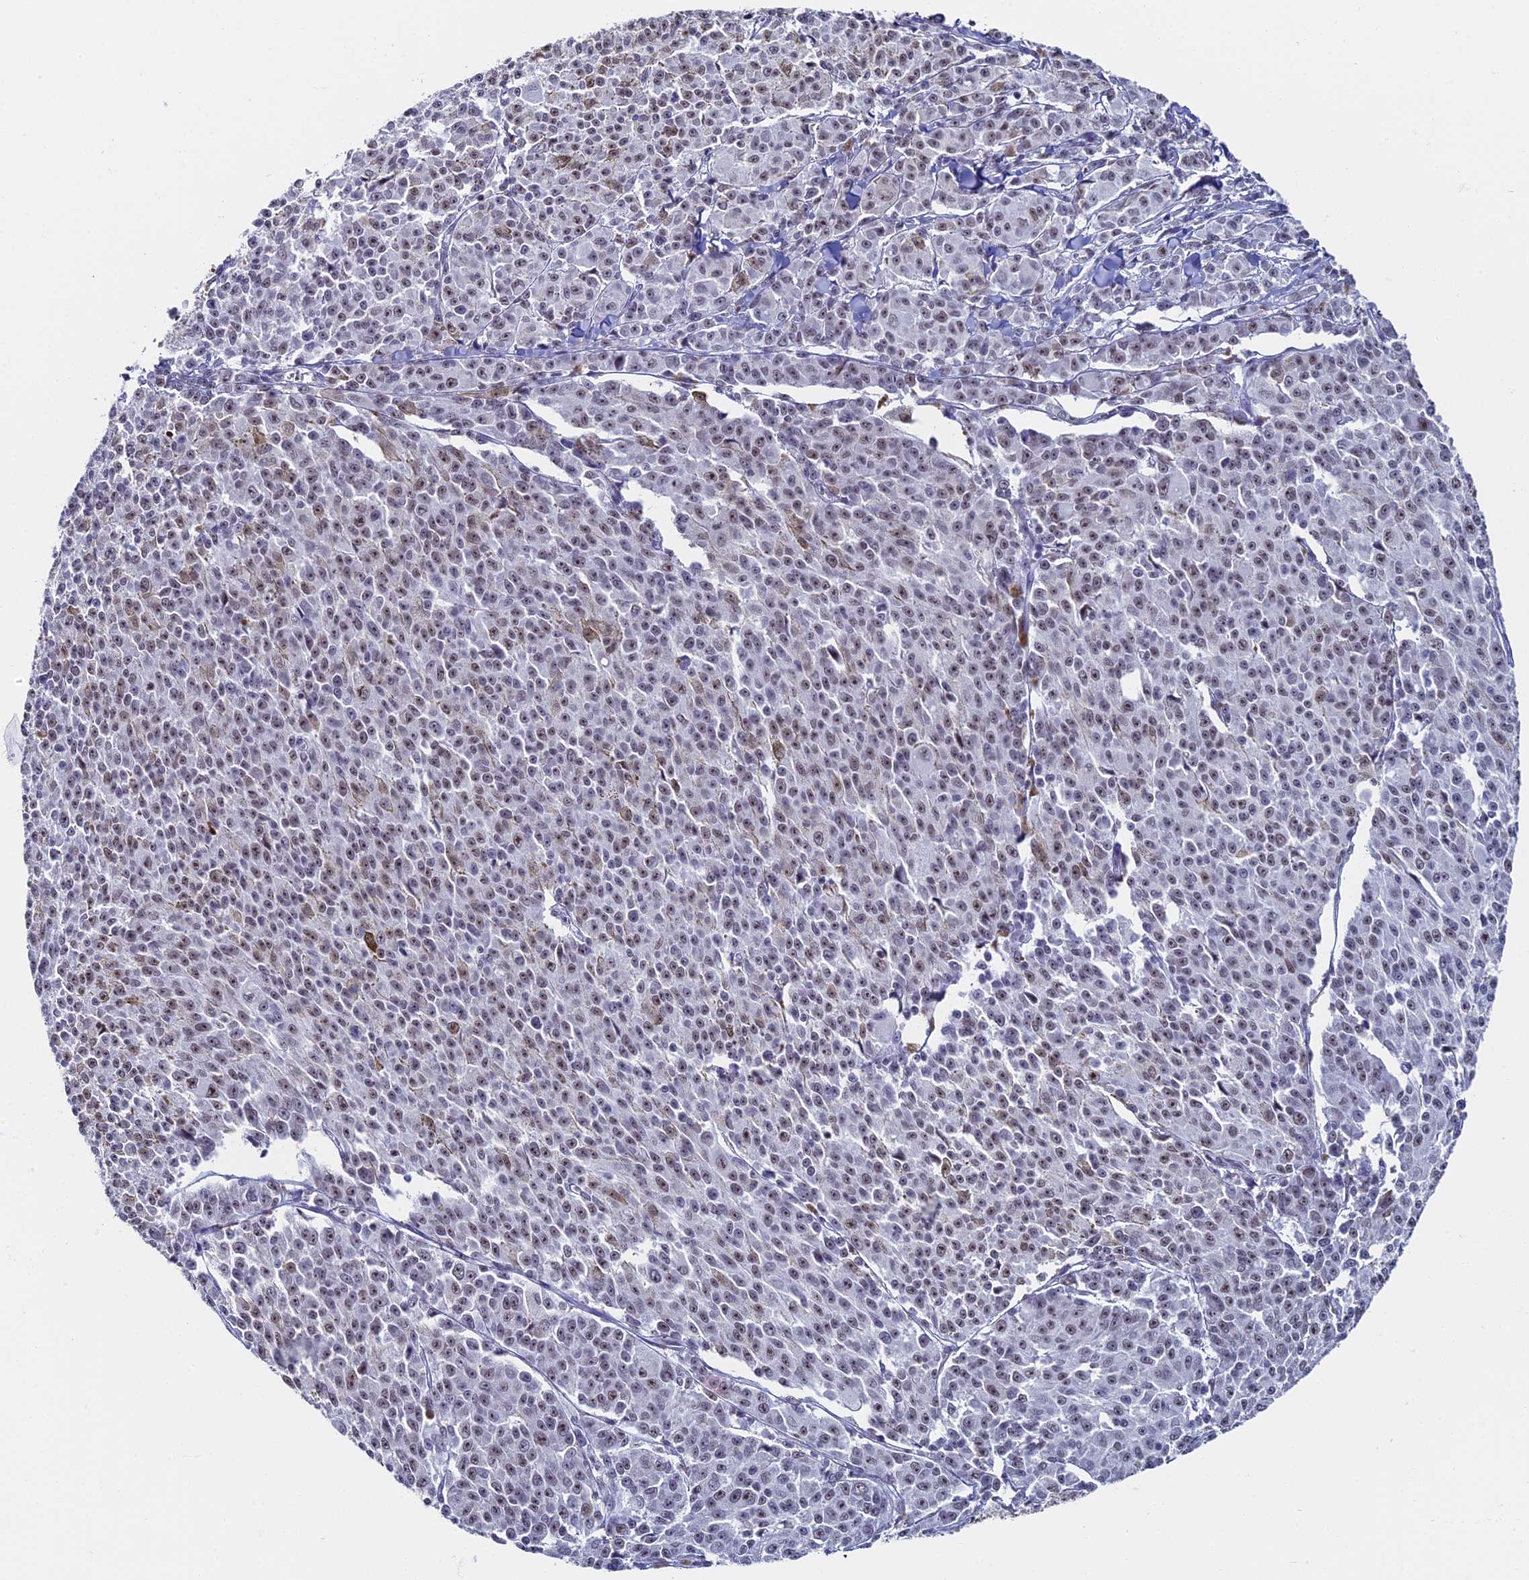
{"staining": {"intensity": "moderate", "quantity": ">75%", "location": "nuclear"}, "tissue": "melanoma", "cell_type": "Tumor cells", "image_type": "cancer", "snomed": [{"axis": "morphology", "description": "Malignant melanoma, NOS"}, {"axis": "topography", "description": "Skin"}], "caption": "Immunohistochemistry image of human malignant melanoma stained for a protein (brown), which shows medium levels of moderate nuclear expression in about >75% of tumor cells.", "gene": "CD2BP2", "patient": {"sex": "female", "age": 52}}